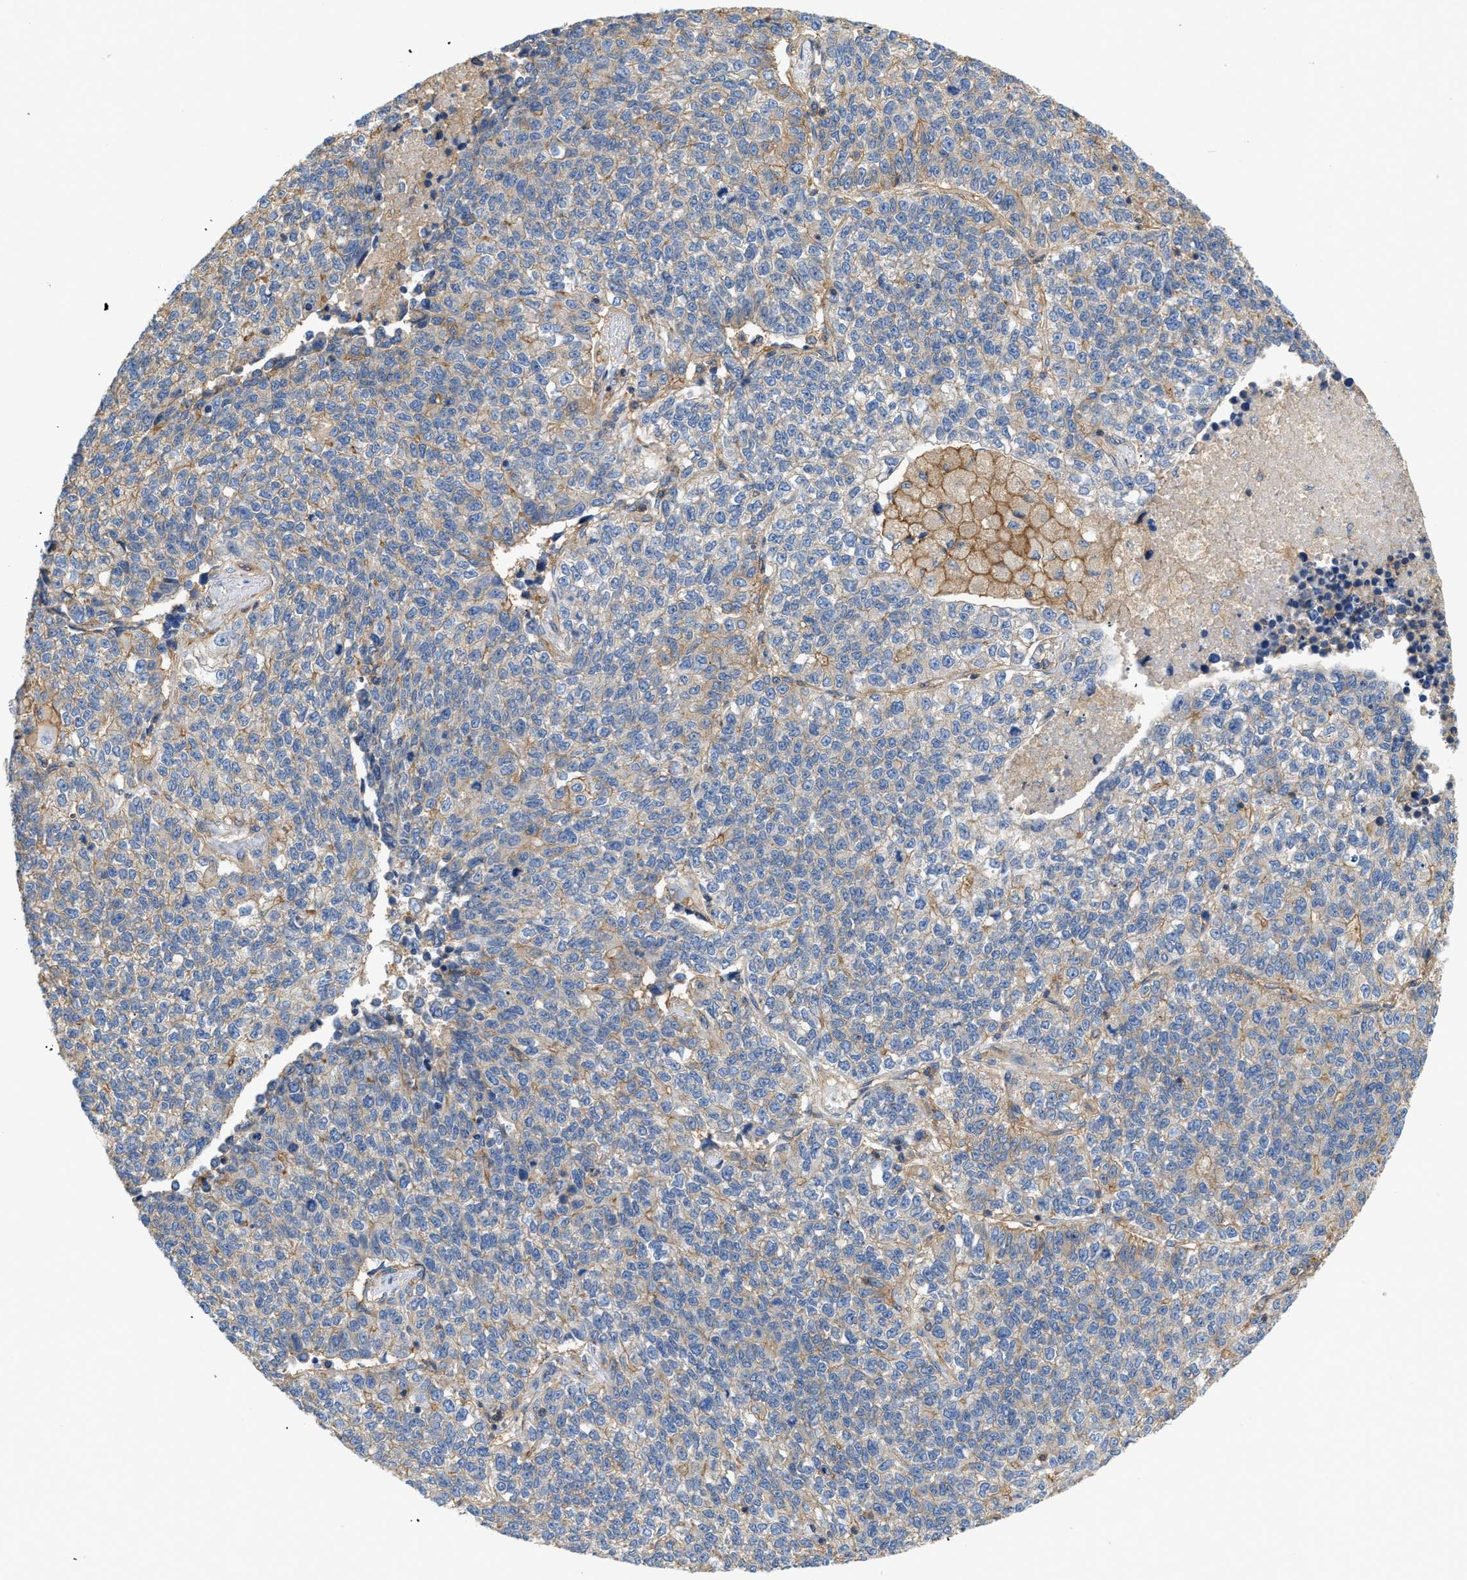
{"staining": {"intensity": "moderate", "quantity": "<25%", "location": "cytoplasmic/membranous"}, "tissue": "lung cancer", "cell_type": "Tumor cells", "image_type": "cancer", "snomed": [{"axis": "morphology", "description": "Adenocarcinoma, NOS"}, {"axis": "topography", "description": "Lung"}], "caption": "Protein expression by immunohistochemistry exhibits moderate cytoplasmic/membranous staining in about <25% of tumor cells in lung adenocarcinoma.", "gene": "GNB4", "patient": {"sex": "male", "age": 49}}